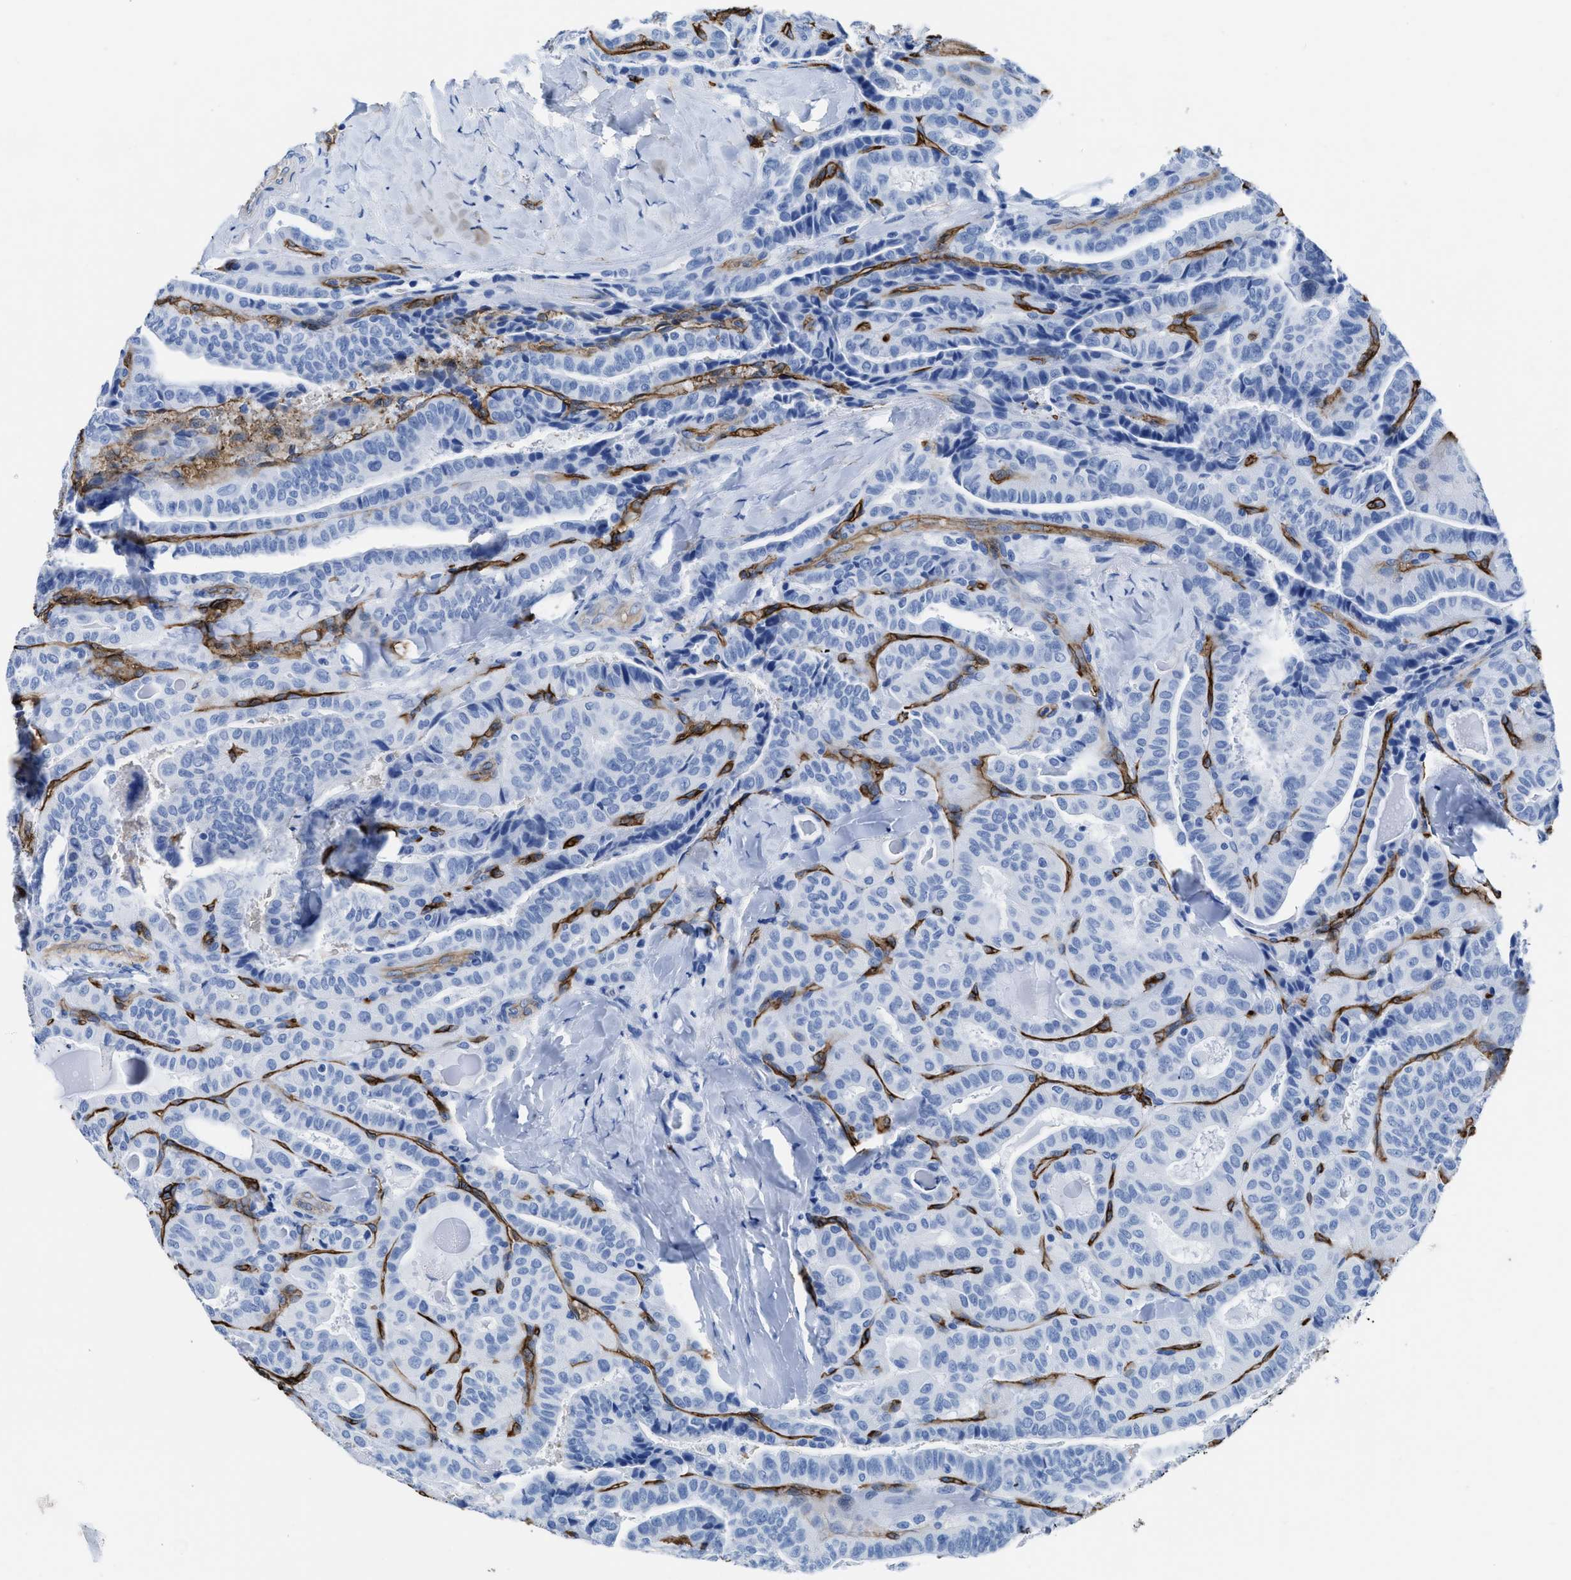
{"staining": {"intensity": "negative", "quantity": "none", "location": "none"}, "tissue": "thyroid cancer", "cell_type": "Tumor cells", "image_type": "cancer", "snomed": [{"axis": "morphology", "description": "Papillary adenocarcinoma, NOS"}, {"axis": "topography", "description": "Thyroid gland"}], "caption": "The histopathology image reveals no staining of tumor cells in thyroid cancer (papillary adenocarcinoma). Nuclei are stained in blue.", "gene": "AQP1", "patient": {"sex": "male", "age": 77}}